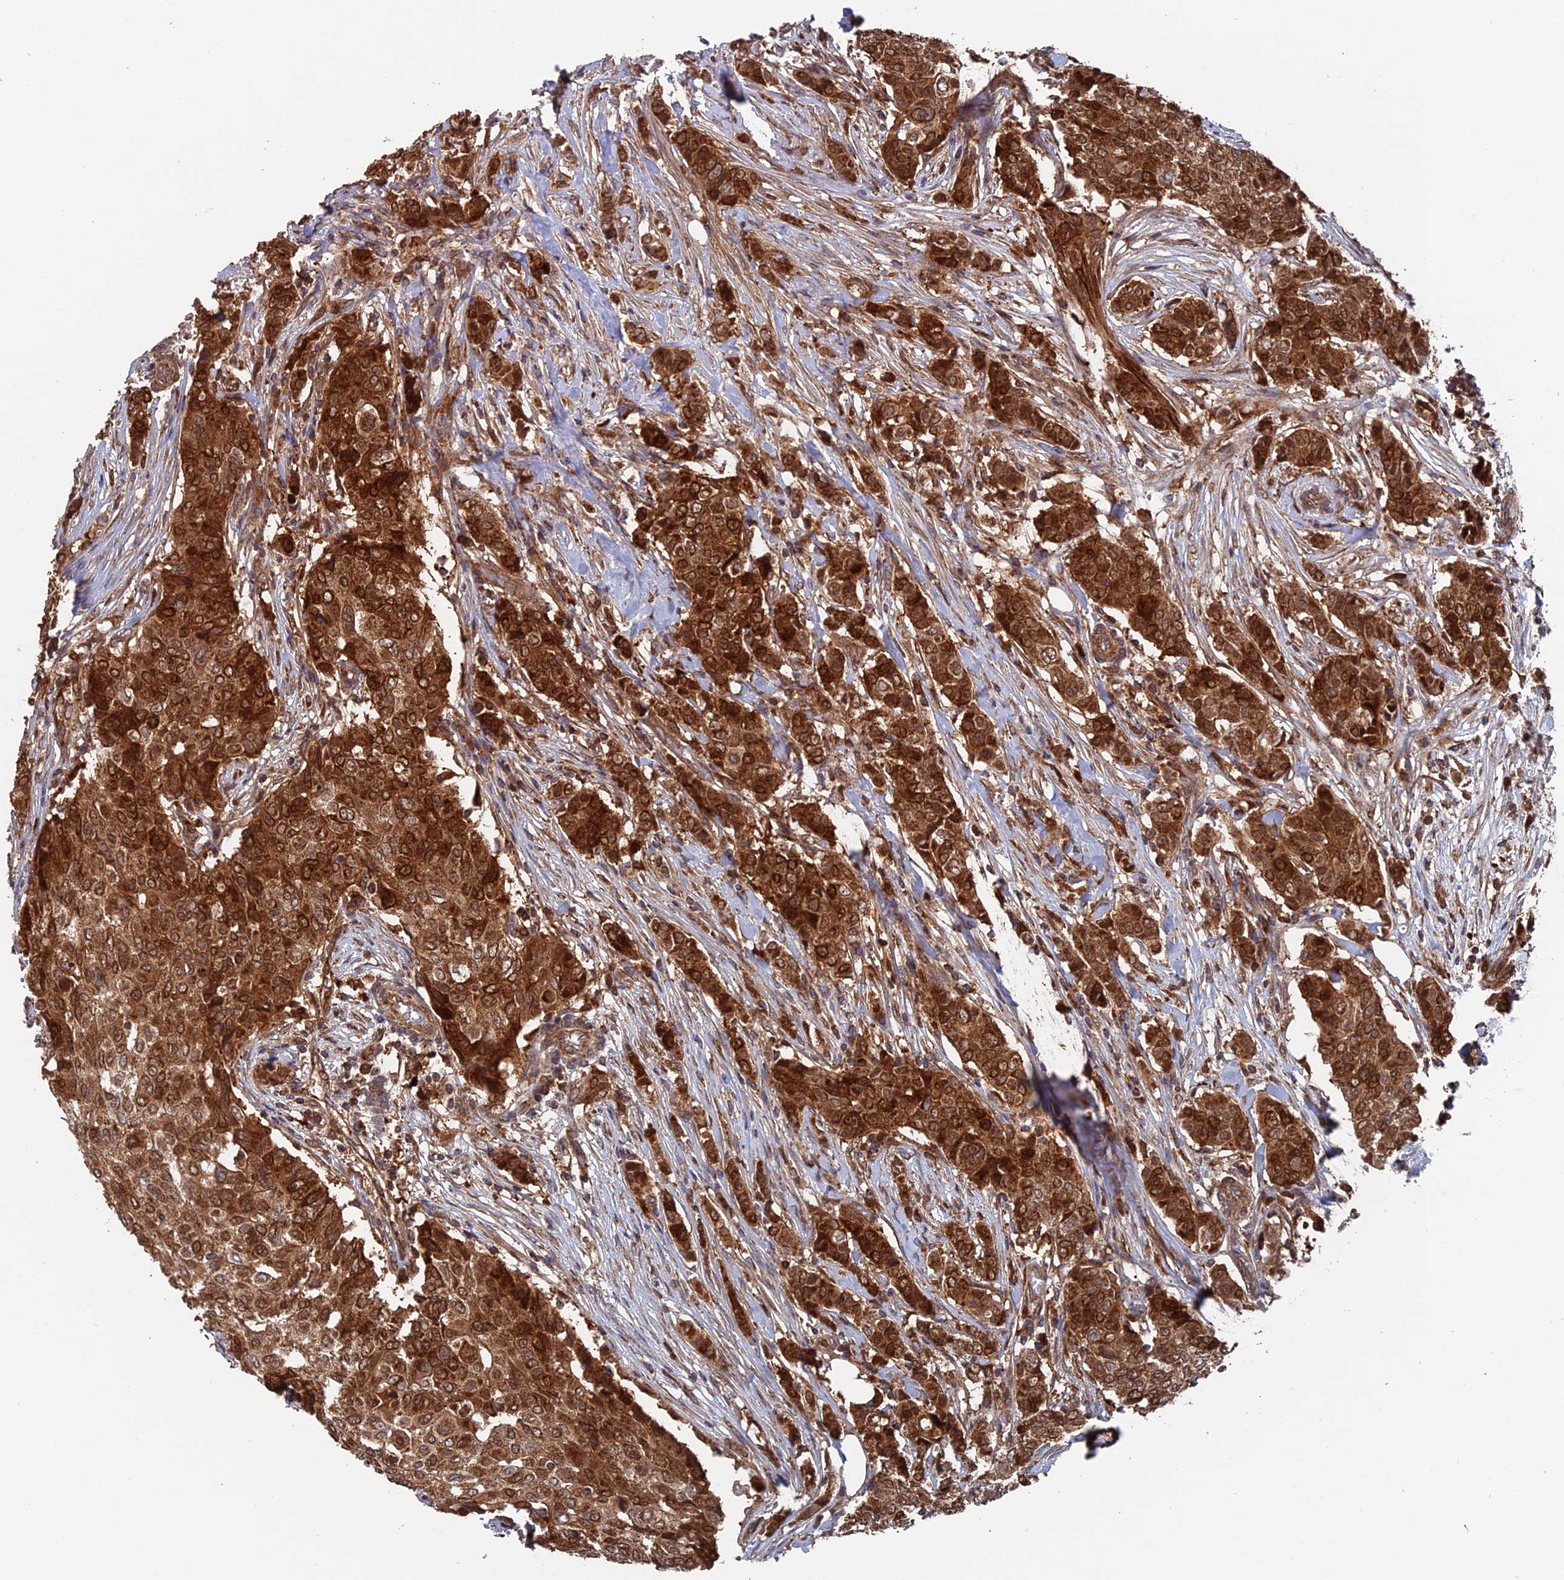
{"staining": {"intensity": "strong", "quantity": ">75%", "location": "cytoplasmic/membranous"}, "tissue": "breast cancer", "cell_type": "Tumor cells", "image_type": "cancer", "snomed": [{"axis": "morphology", "description": "Lobular carcinoma"}, {"axis": "topography", "description": "Breast"}], "caption": "Protein staining of lobular carcinoma (breast) tissue displays strong cytoplasmic/membranous expression in about >75% of tumor cells. The staining is performed using DAB (3,3'-diaminobenzidine) brown chromogen to label protein expression. The nuclei are counter-stained blue using hematoxylin.", "gene": "DTYMK", "patient": {"sex": "female", "age": 51}}